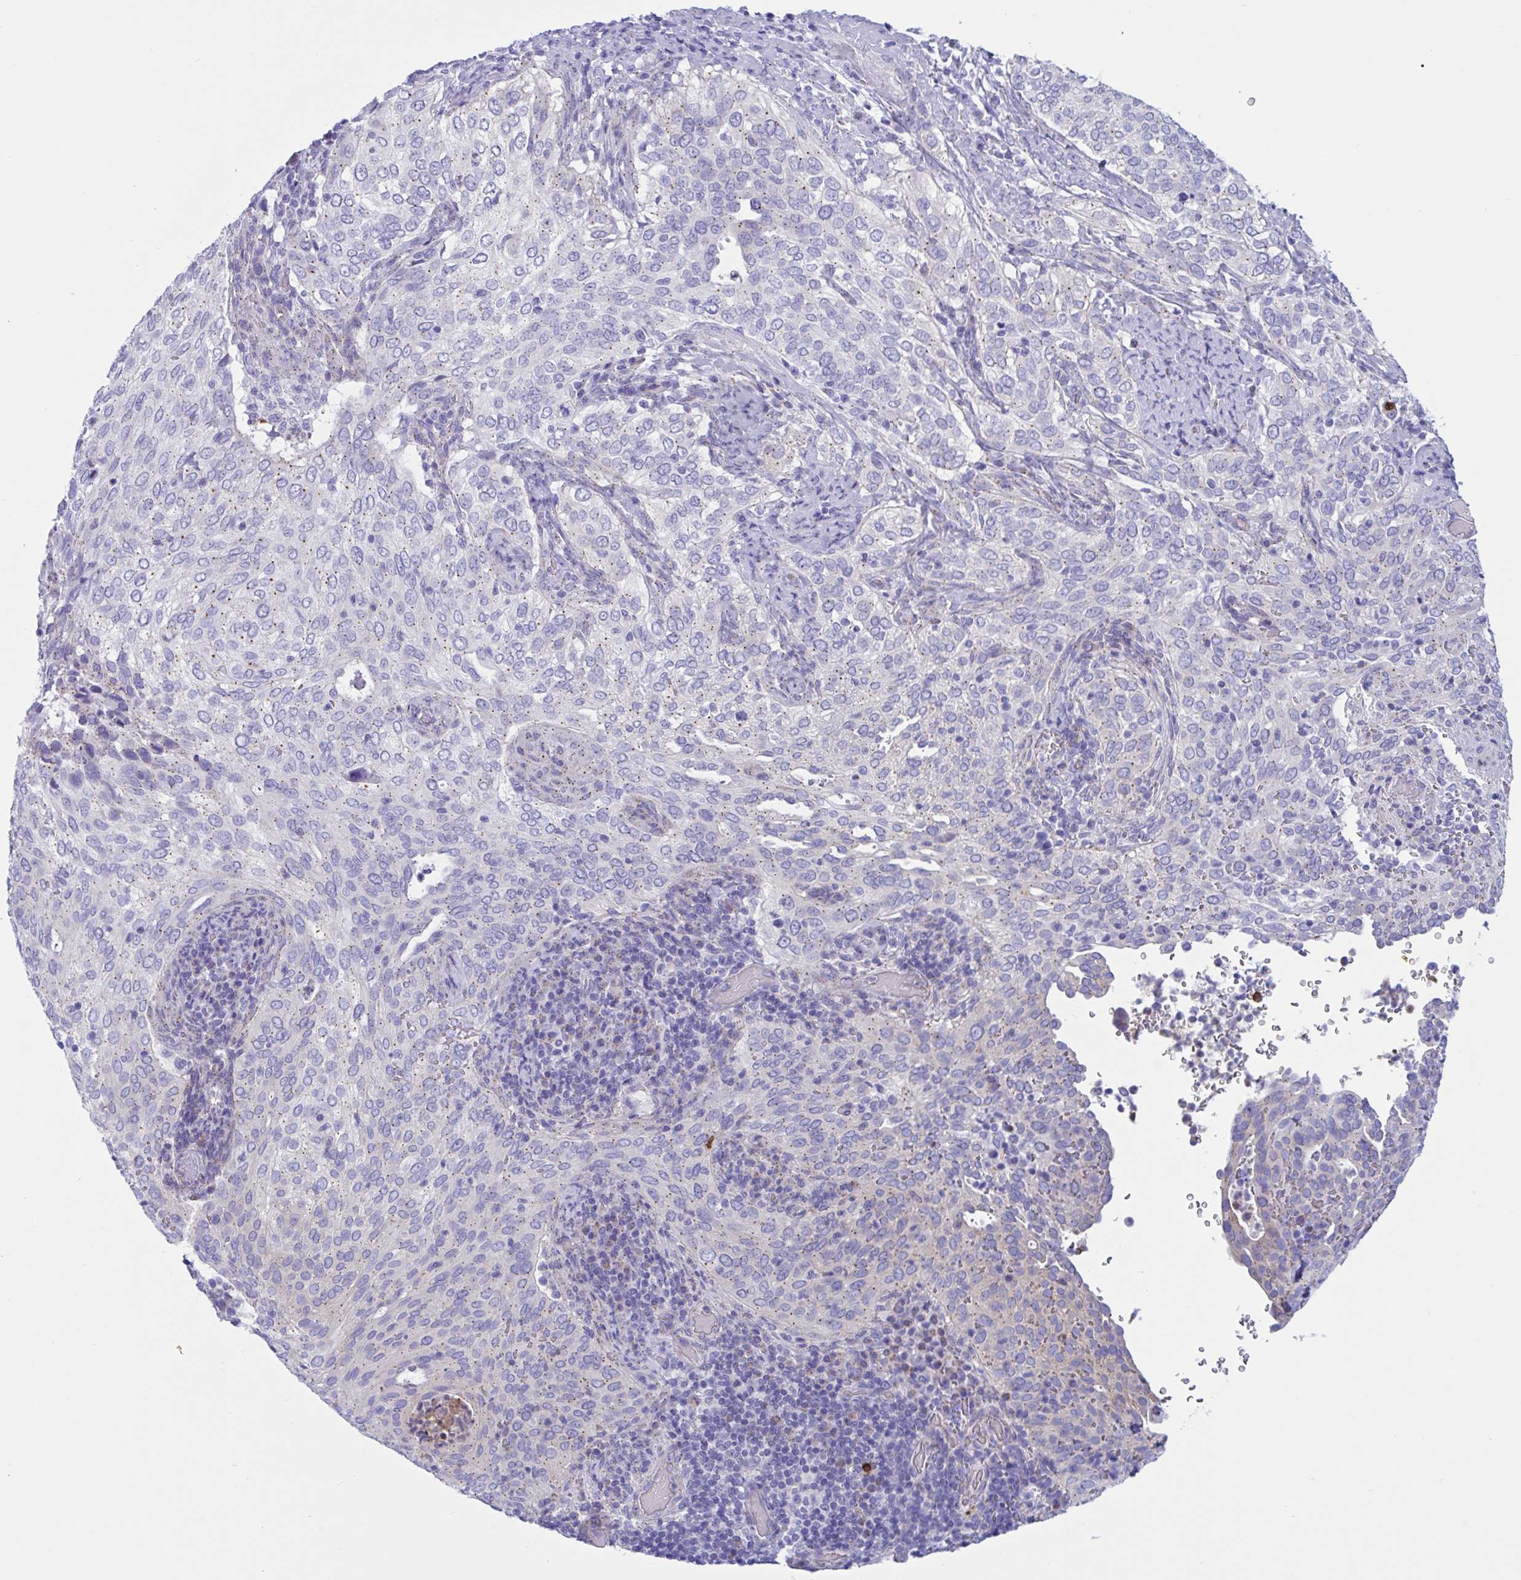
{"staining": {"intensity": "moderate", "quantity": "25%-75%", "location": "cytoplasmic/membranous"}, "tissue": "cervical cancer", "cell_type": "Tumor cells", "image_type": "cancer", "snomed": [{"axis": "morphology", "description": "Squamous cell carcinoma, NOS"}, {"axis": "topography", "description": "Cervix"}], "caption": "A histopathology image of cervical squamous cell carcinoma stained for a protein exhibits moderate cytoplasmic/membranous brown staining in tumor cells.", "gene": "RNASE3", "patient": {"sex": "female", "age": 38}}